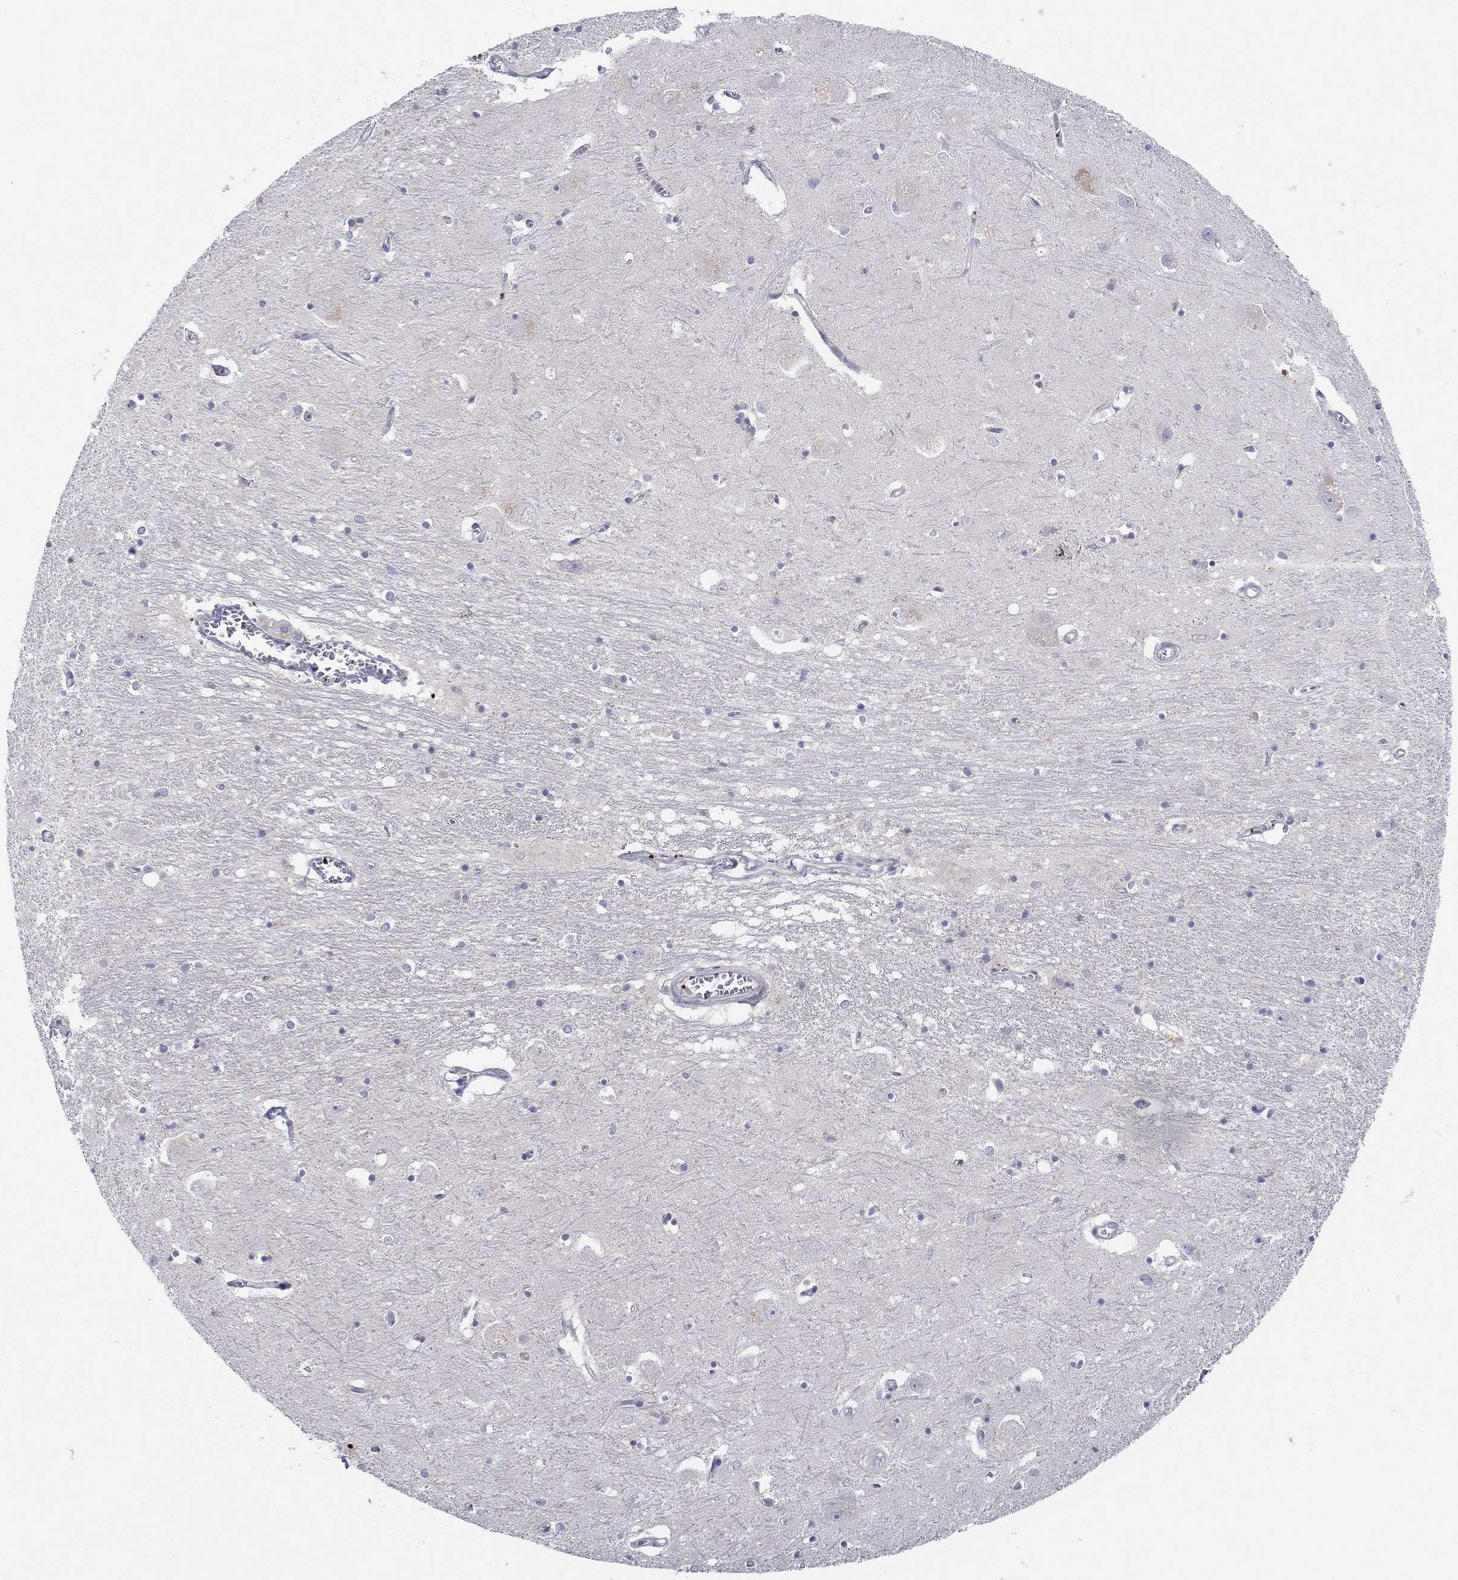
{"staining": {"intensity": "negative", "quantity": "none", "location": "none"}, "tissue": "caudate", "cell_type": "Glial cells", "image_type": "normal", "snomed": [{"axis": "morphology", "description": "Normal tissue, NOS"}, {"axis": "topography", "description": "Lateral ventricle wall"}], "caption": "Glial cells are negative for brown protein staining in benign caudate. Nuclei are stained in blue.", "gene": "ALOX12", "patient": {"sex": "male", "age": 54}}